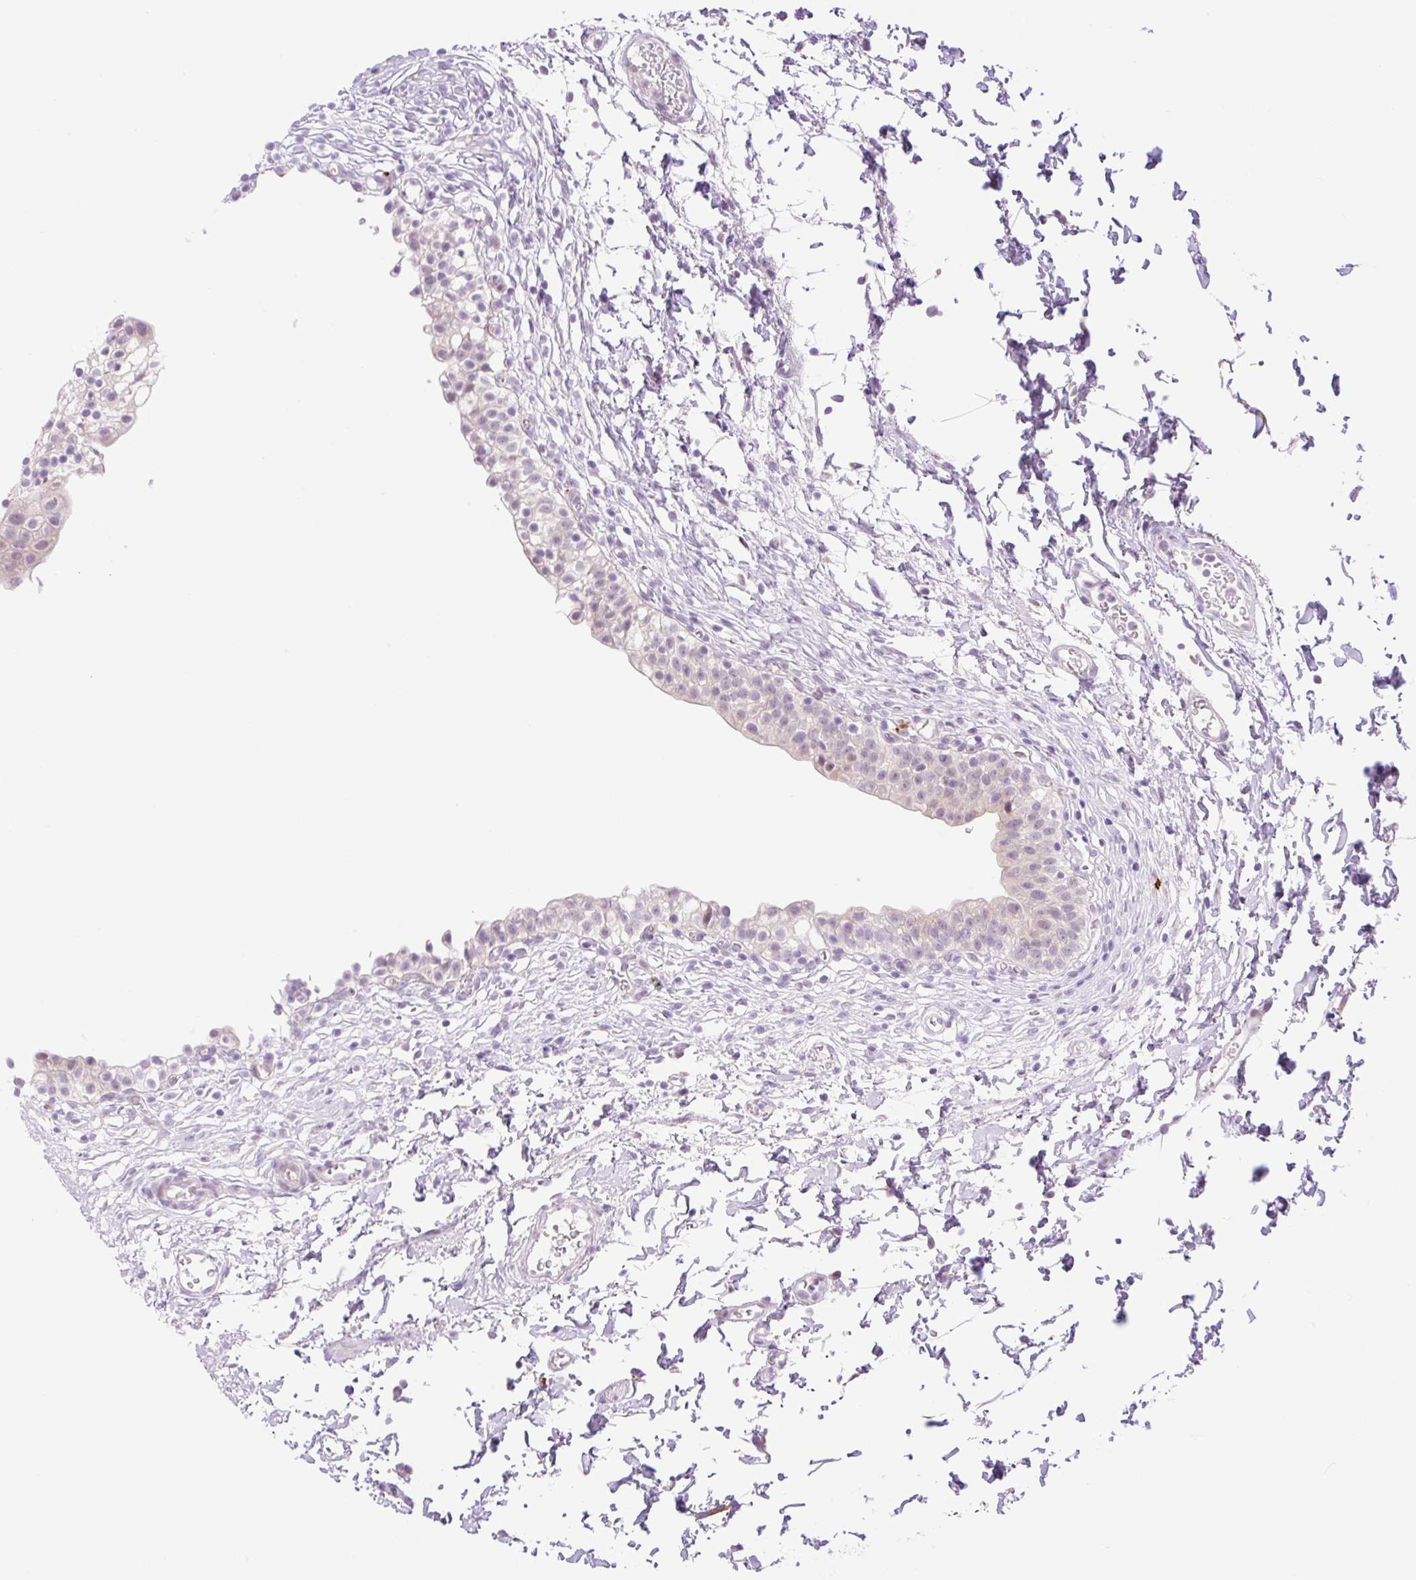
{"staining": {"intensity": "negative", "quantity": "none", "location": "none"}, "tissue": "urinary bladder", "cell_type": "Urothelial cells", "image_type": "normal", "snomed": [{"axis": "morphology", "description": "Normal tissue, NOS"}, {"axis": "topography", "description": "Urinary bladder"}, {"axis": "topography", "description": "Peripheral nerve tissue"}], "caption": "Image shows no protein expression in urothelial cells of unremarkable urinary bladder. Nuclei are stained in blue.", "gene": "SPRYD4", "patient": {"sex": "male", "age": 55}}